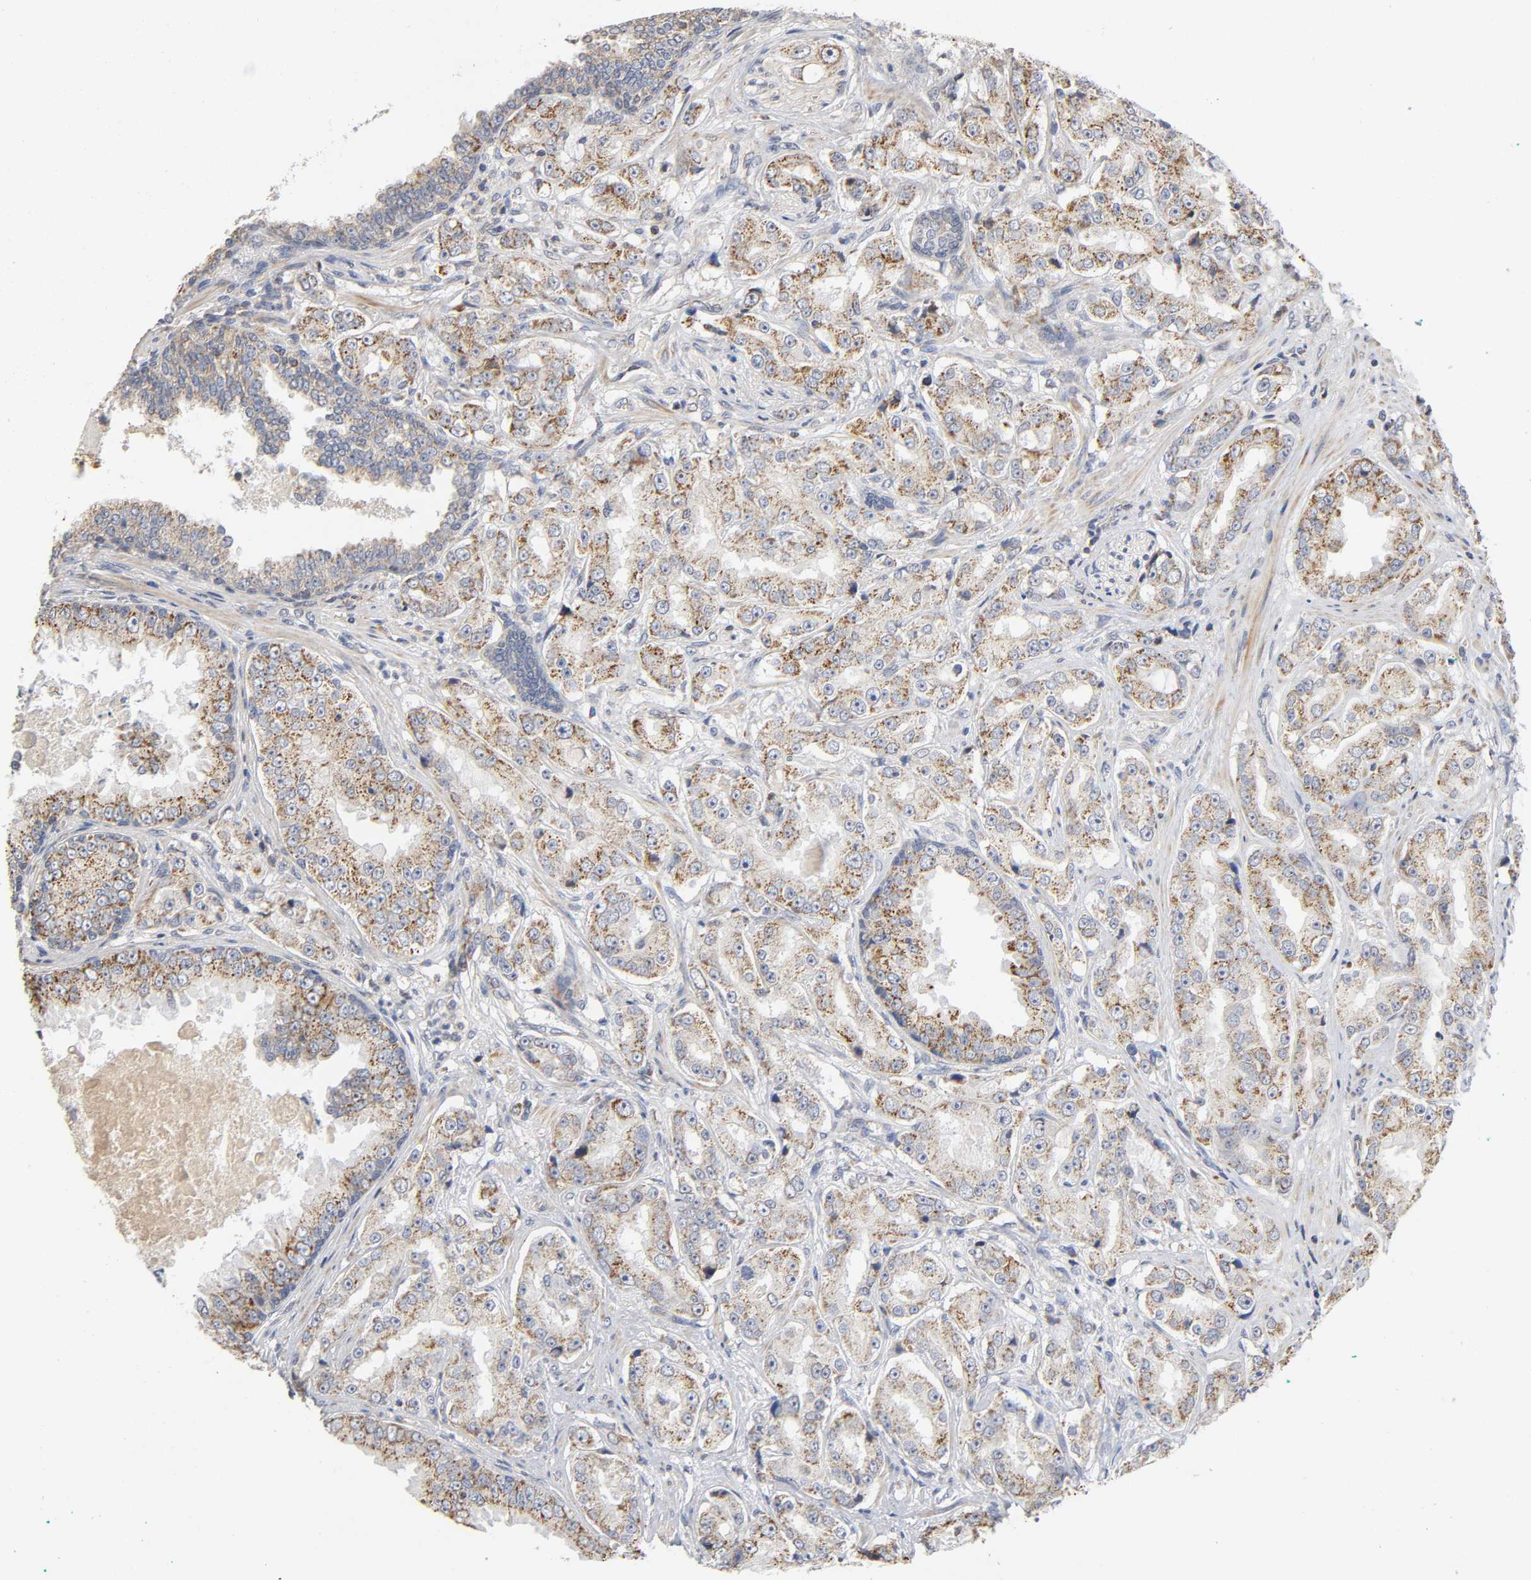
{"staining": {"intensity": "strong", "quantity": ">75%", "location": "cytoplasmic/membranous"}, "tissue": "prostate cancer", "cell_type": "Tumor cells", "image_type": "cancer", "snomed": [{"axis": "morphology", "description": "Adenocarcinoma, High grade"}, {"axis": "topography", "description": "Prostate"}], "caption": "This is a histology image of IHC staining of prostate adenocarcinoma (high-grade), which shows strong positivity in the cytoplasmic/membranous of tumor cells.", "gene": "SYT16", "patient": {"sex": "male", "age": 73}}